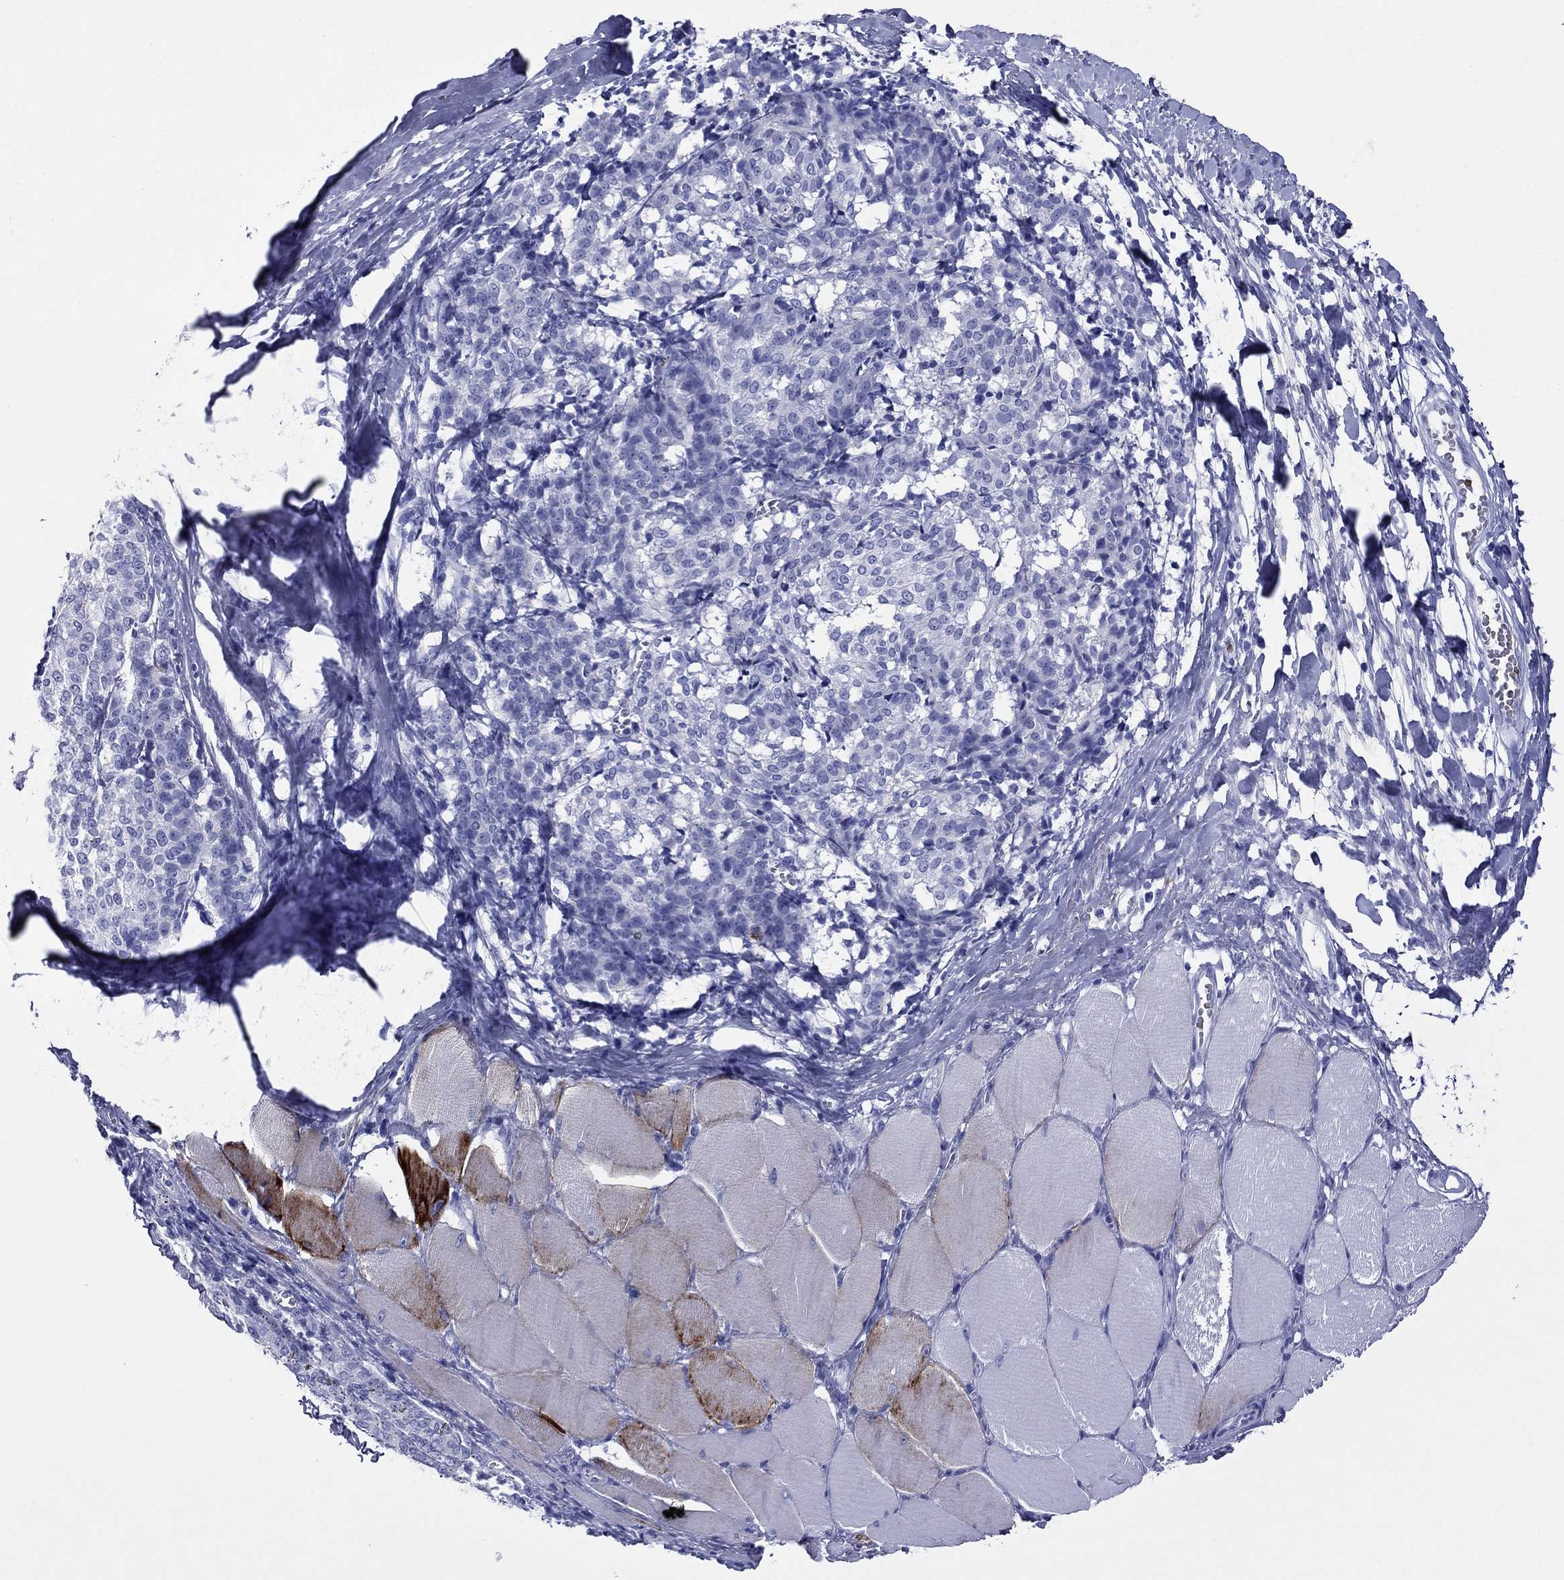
{"staining": {"intensity": "negative", "quantity": "none", "location": "none"}, "tissue": "melanoma", "cell_type": "Tumor cells", "image_type": "cancer", "snomed": [{"axis": "morphology", "description": "Malignant melanoma, NOS"}, {"axis": "topography", "description": "Skin"}], "caption": "Immunohistochemical staining of human malignant melanoma displays no significant positivity in tumor cells. The staining is performed using DAB (3,3'-diaminobenzidine) brown chromogen with nuclei counter-stained in using hematoxylin.", "gene": "ROM1", "patient": {"sex": "female", "age": 72}}